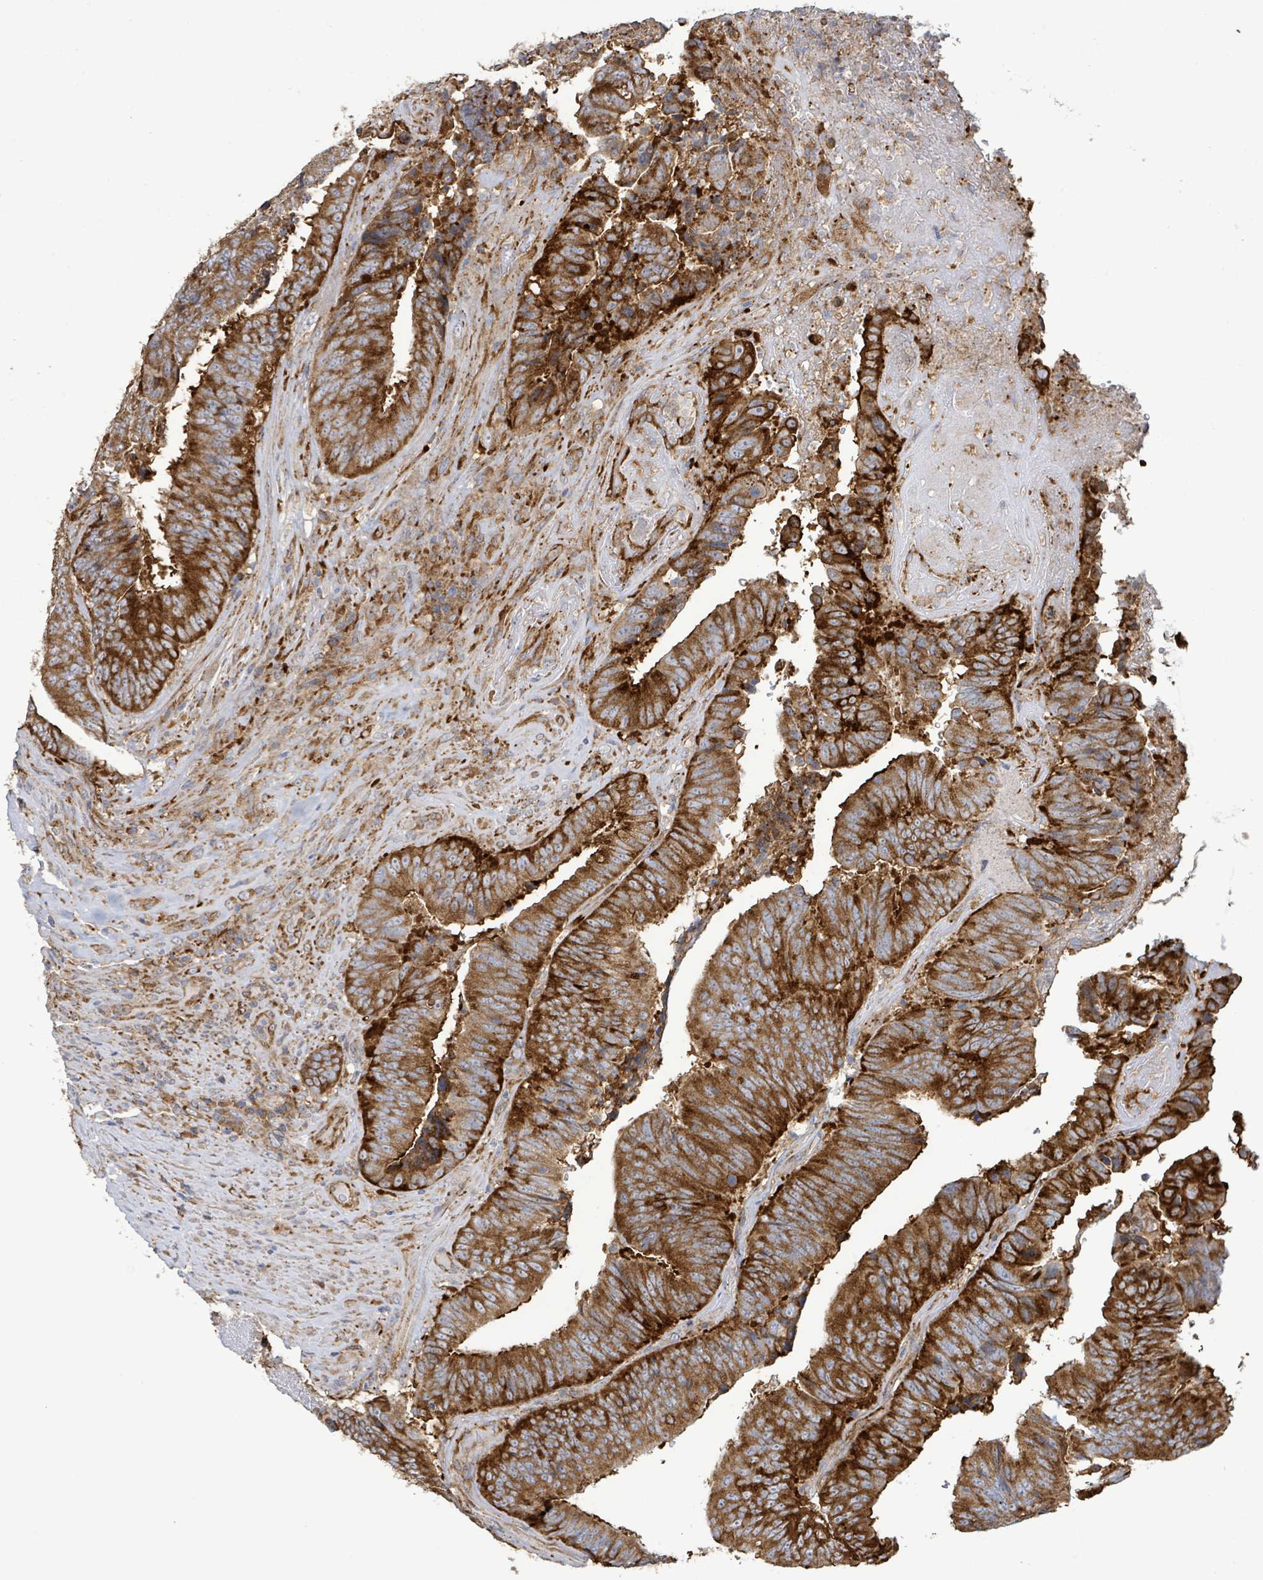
{"staining": {"intensity": "strong", "quantity": ">75%", "location": "cytoplasmic/membranous"}, "tissue": "colorectal cancer", "cell_type": "Tumor cells", "image_type": "cancer", "snomed": [{"axis": "morphology", "description": "Adenocarcinoma, NOS"}, {"axis": "topography", "description": "Rectum"}], "caption": "Immunohistochemical staining of human adenocarcinoma (colorectal) exhibits high levels of strong cytoplasmic/membranous protein positivity in about >75% of tumor cells. (IHC, brightfield microscopy, high magnification).", "gene": "EGFL7", "patient": {"sex": "male", "age": 72}}